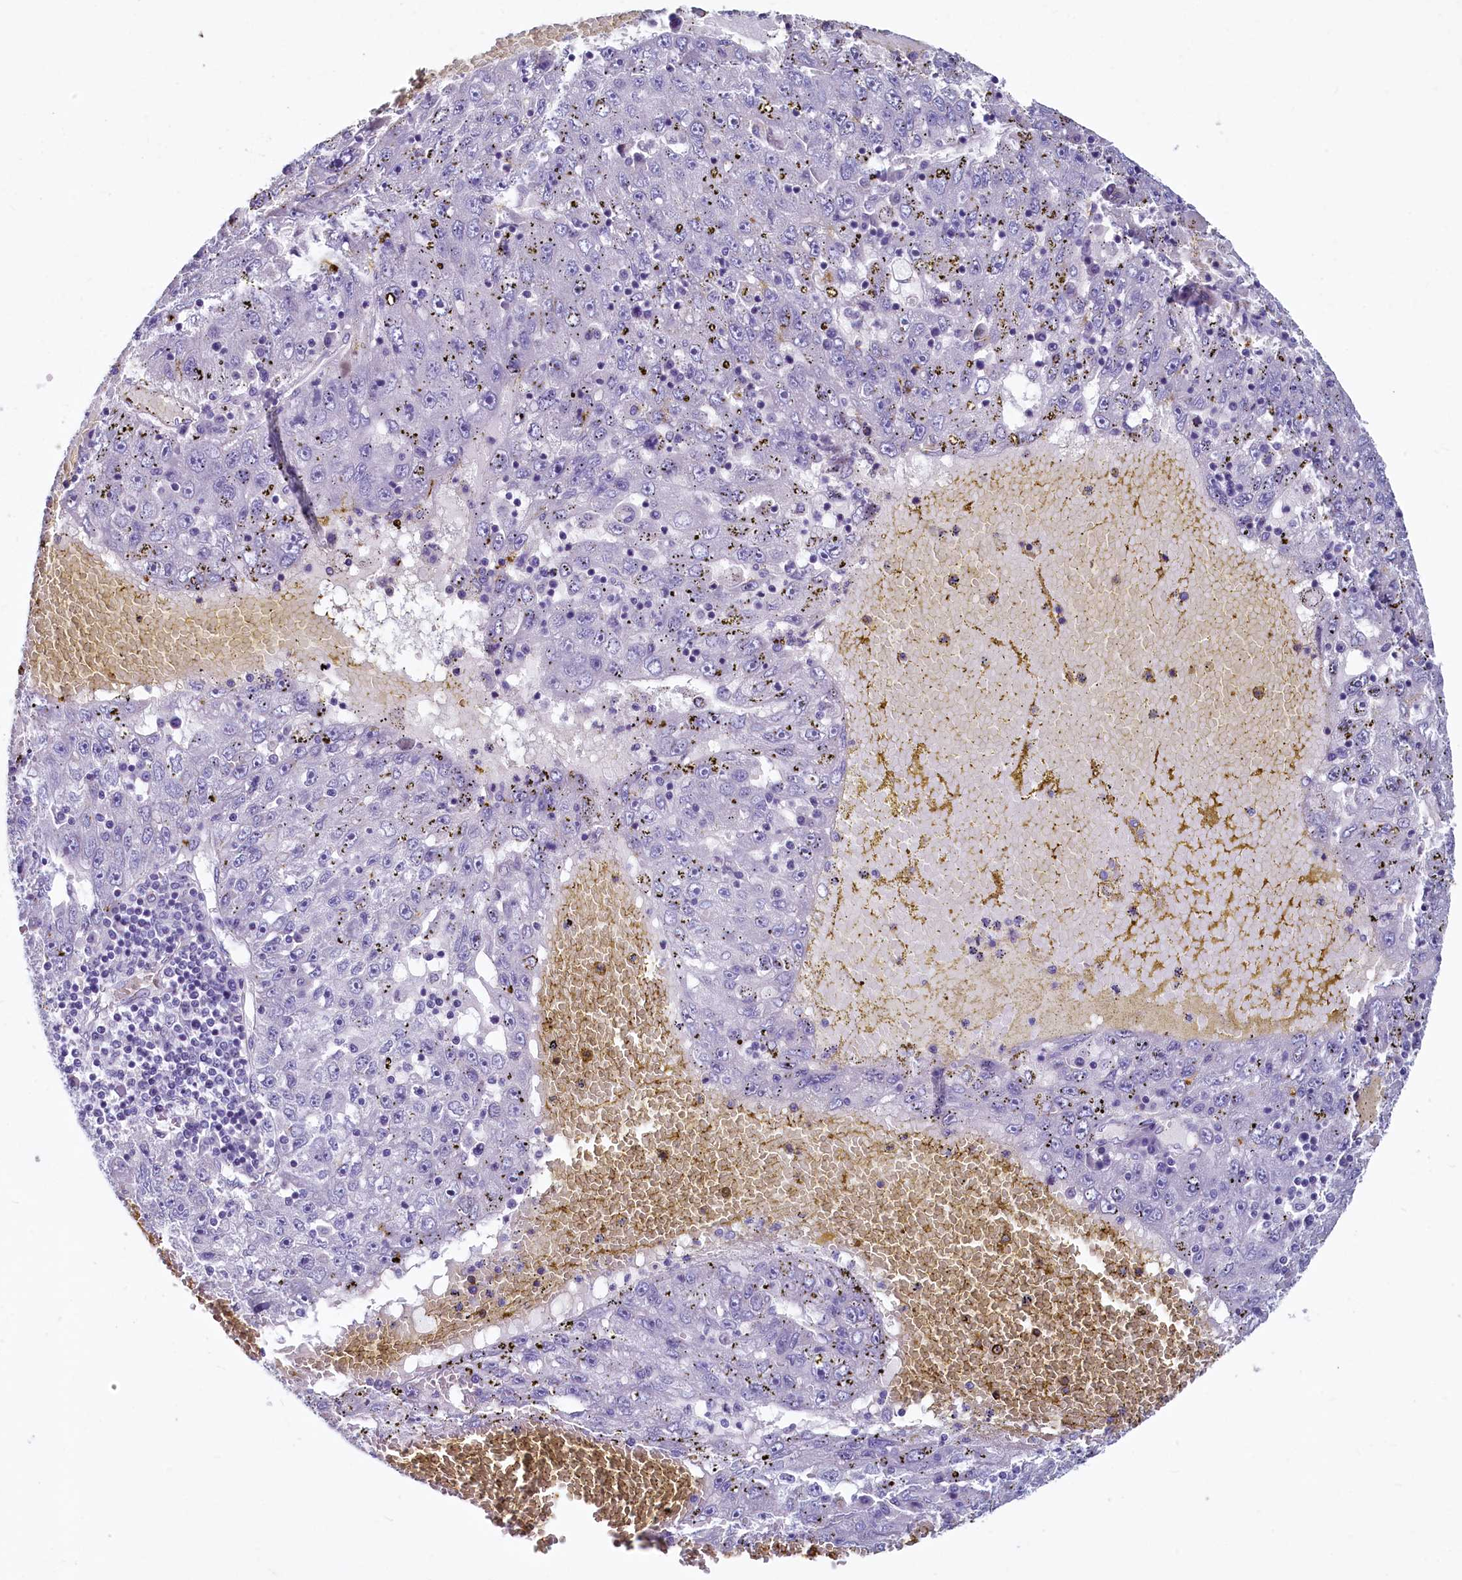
{"staining": {"intensity": "negative", "quantity": "none", "location": "none"}, "tissue": "liver cancer", "cell_type": "Tumor cells", "image_type": "cancer", "snomed": [{"axis": "morphology", "description": "Carcinoma, Hepatocellular, NOS"}, {"axis": "topography", "description": "Liver"}], "caption": "High magnification brightfield microscopy of liver cancer (hepatocellular carcinoma) stained with DAB (brown) and counterstained with hematoxylin (blue): tumor cells show no significant expression. (Stains: DAB IHC with hematoxylin counter stain, Microscopy: brightfield microscopy at high magnification).", "gene": "INSC", "patient": {"sex": "male", "age": 49}}